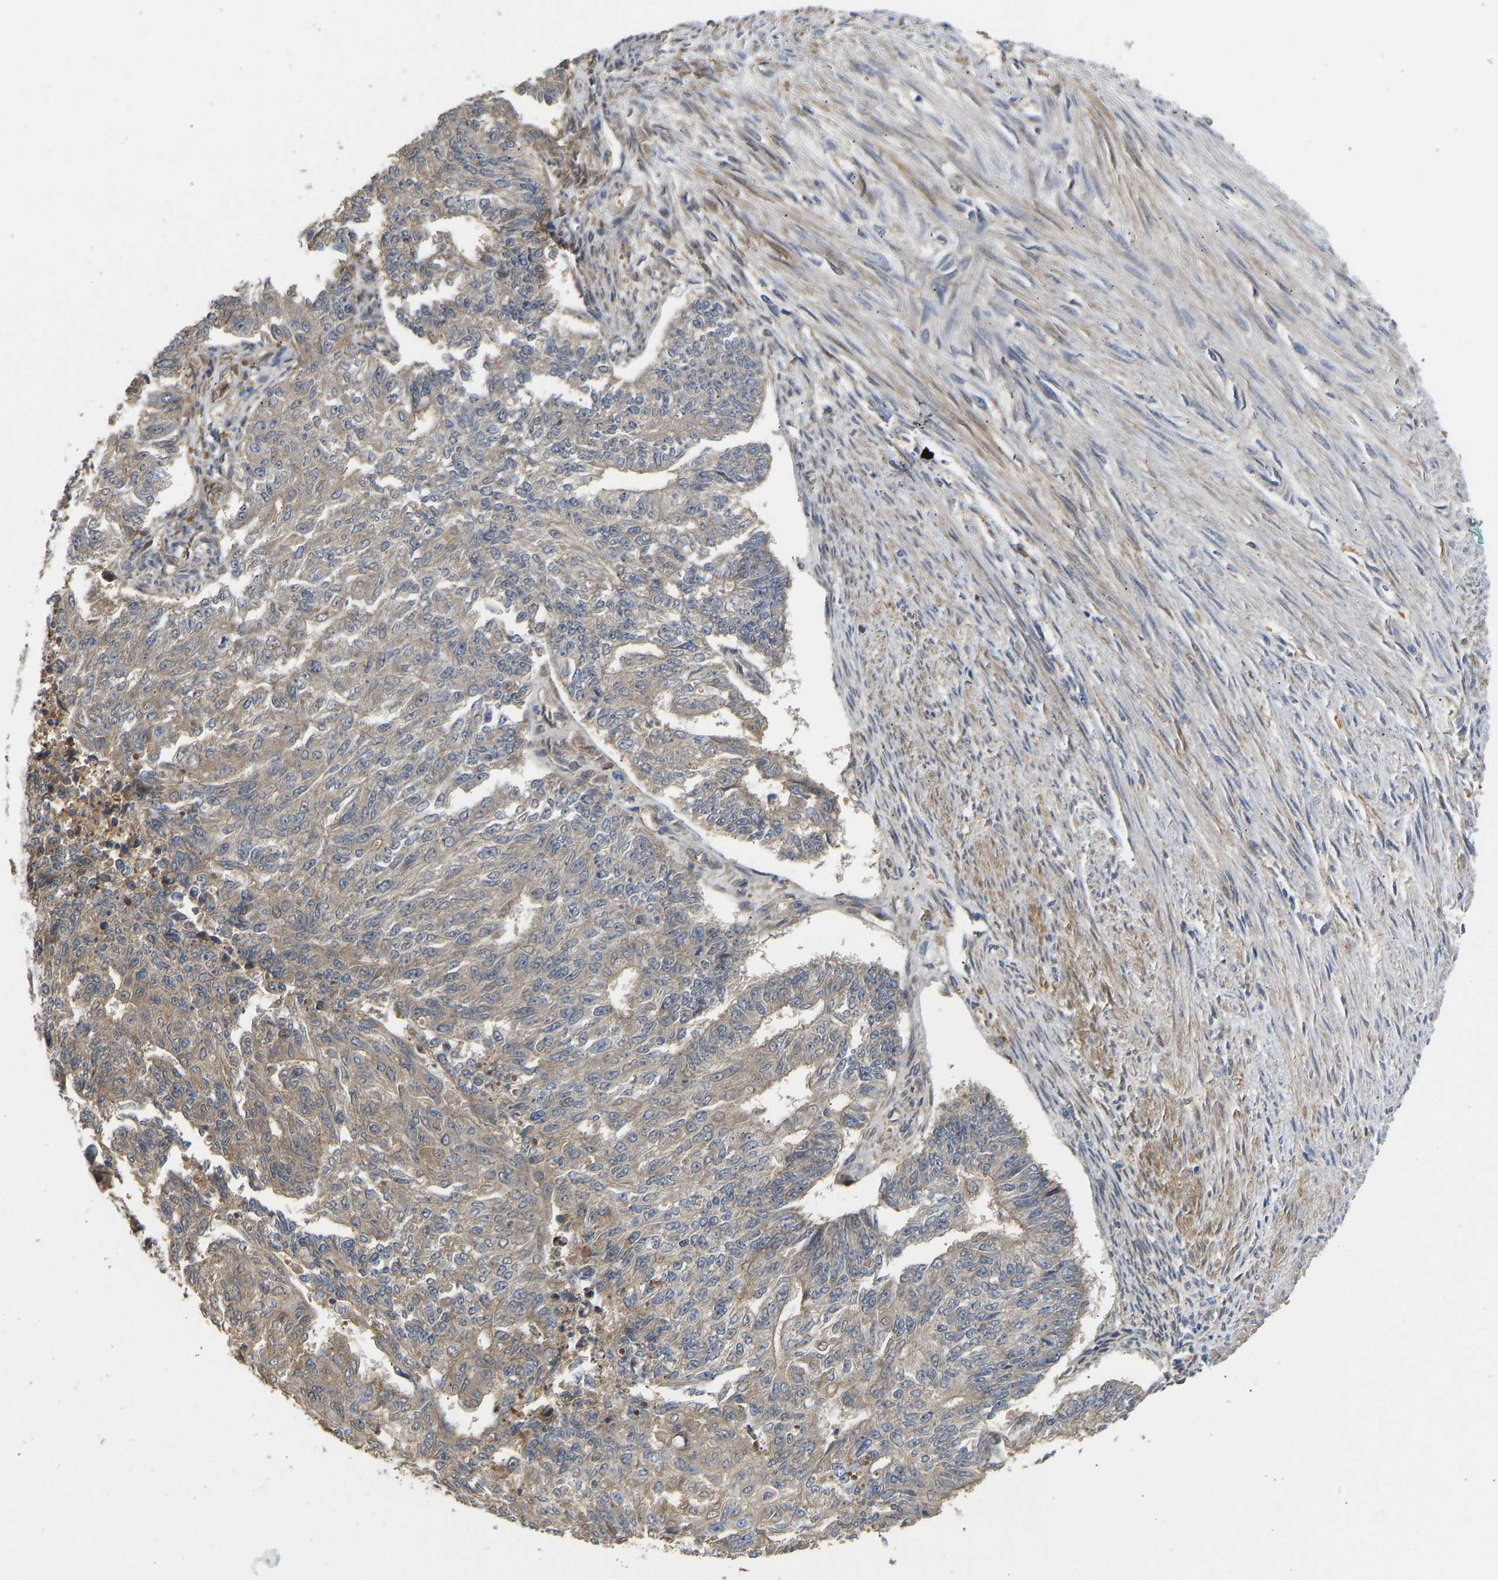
{"staining": {"intensity": "weak", "quantity": ">75%", "location": "cytoplasmic/membranous"}, "tissue": "endometrial cancer", "cell_type": "Tumor cells", "image_type": "cancer", "snomed": [{"axis": "morphology", "description": "Adenocarcinoma, NOS"}, {"axis": "topography", "description": "Endometrium"}], "caption": "Protein analysis of endometrial cancer (adenocarcinoma) tissue displays weak cytoplasmic/membranous staining in about >75% of tumor cells.", "gene": "VCPKMT", "patient": {"sex": "female", "age": 32}}